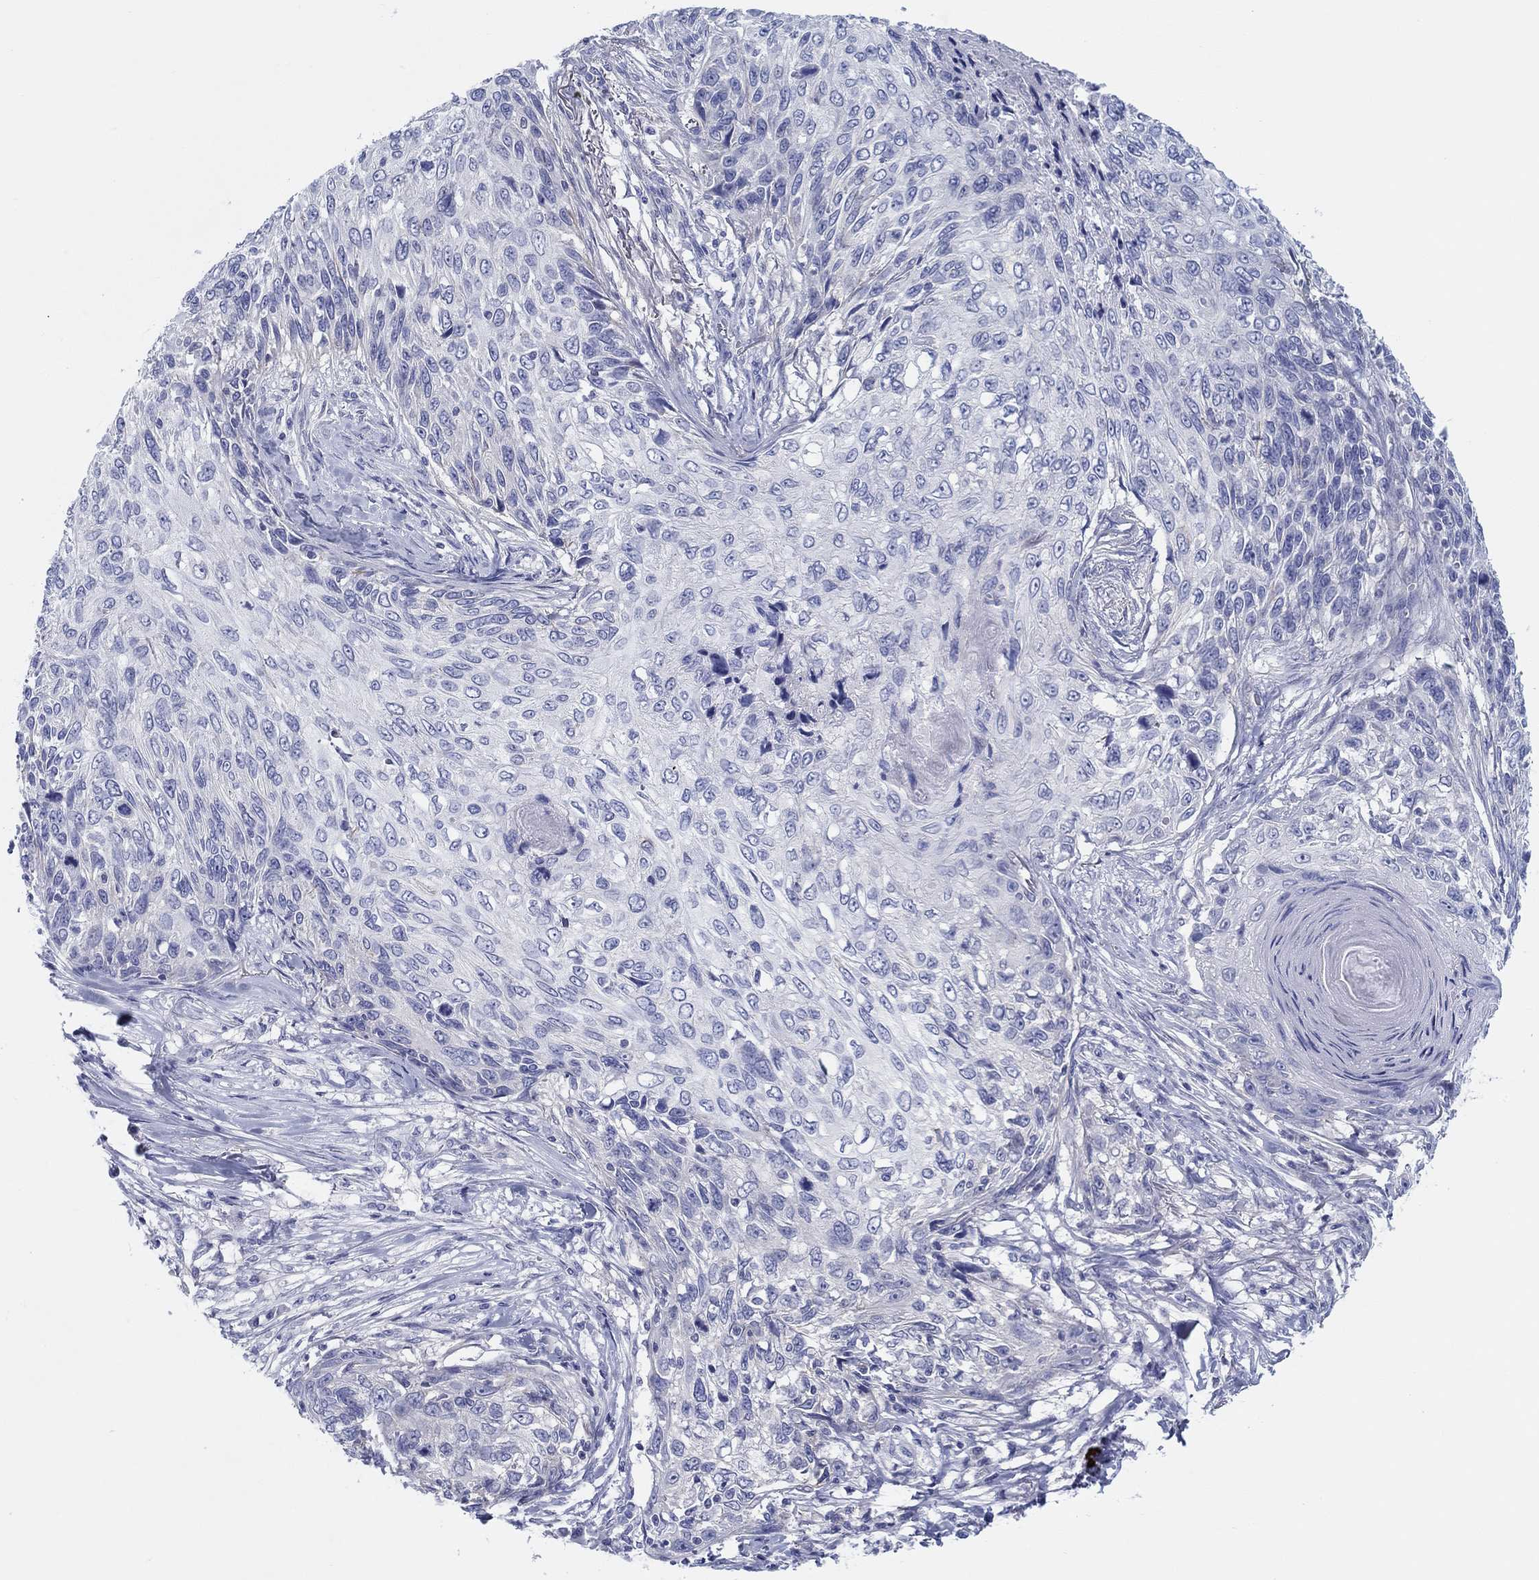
{"staining": {"intensity": "negative", "quantity": "none", "location": "none"}, "tissue": "skin cancer", "cell_type": "Tumor cells", "image_type": "cancer", "snomed": [{"axis": "morphology", "description": "Squamous cell carcinoma, NOS"}, {"axis": "topography", "description": "Skin"}], "caption": "The immunohistochemistry micrograph has no significant expression in tumor cells of squamous cell carcinoma (skin) tissue.", "gene": "HAPLN4", "patient": {"sex": "male", "age": 92}}